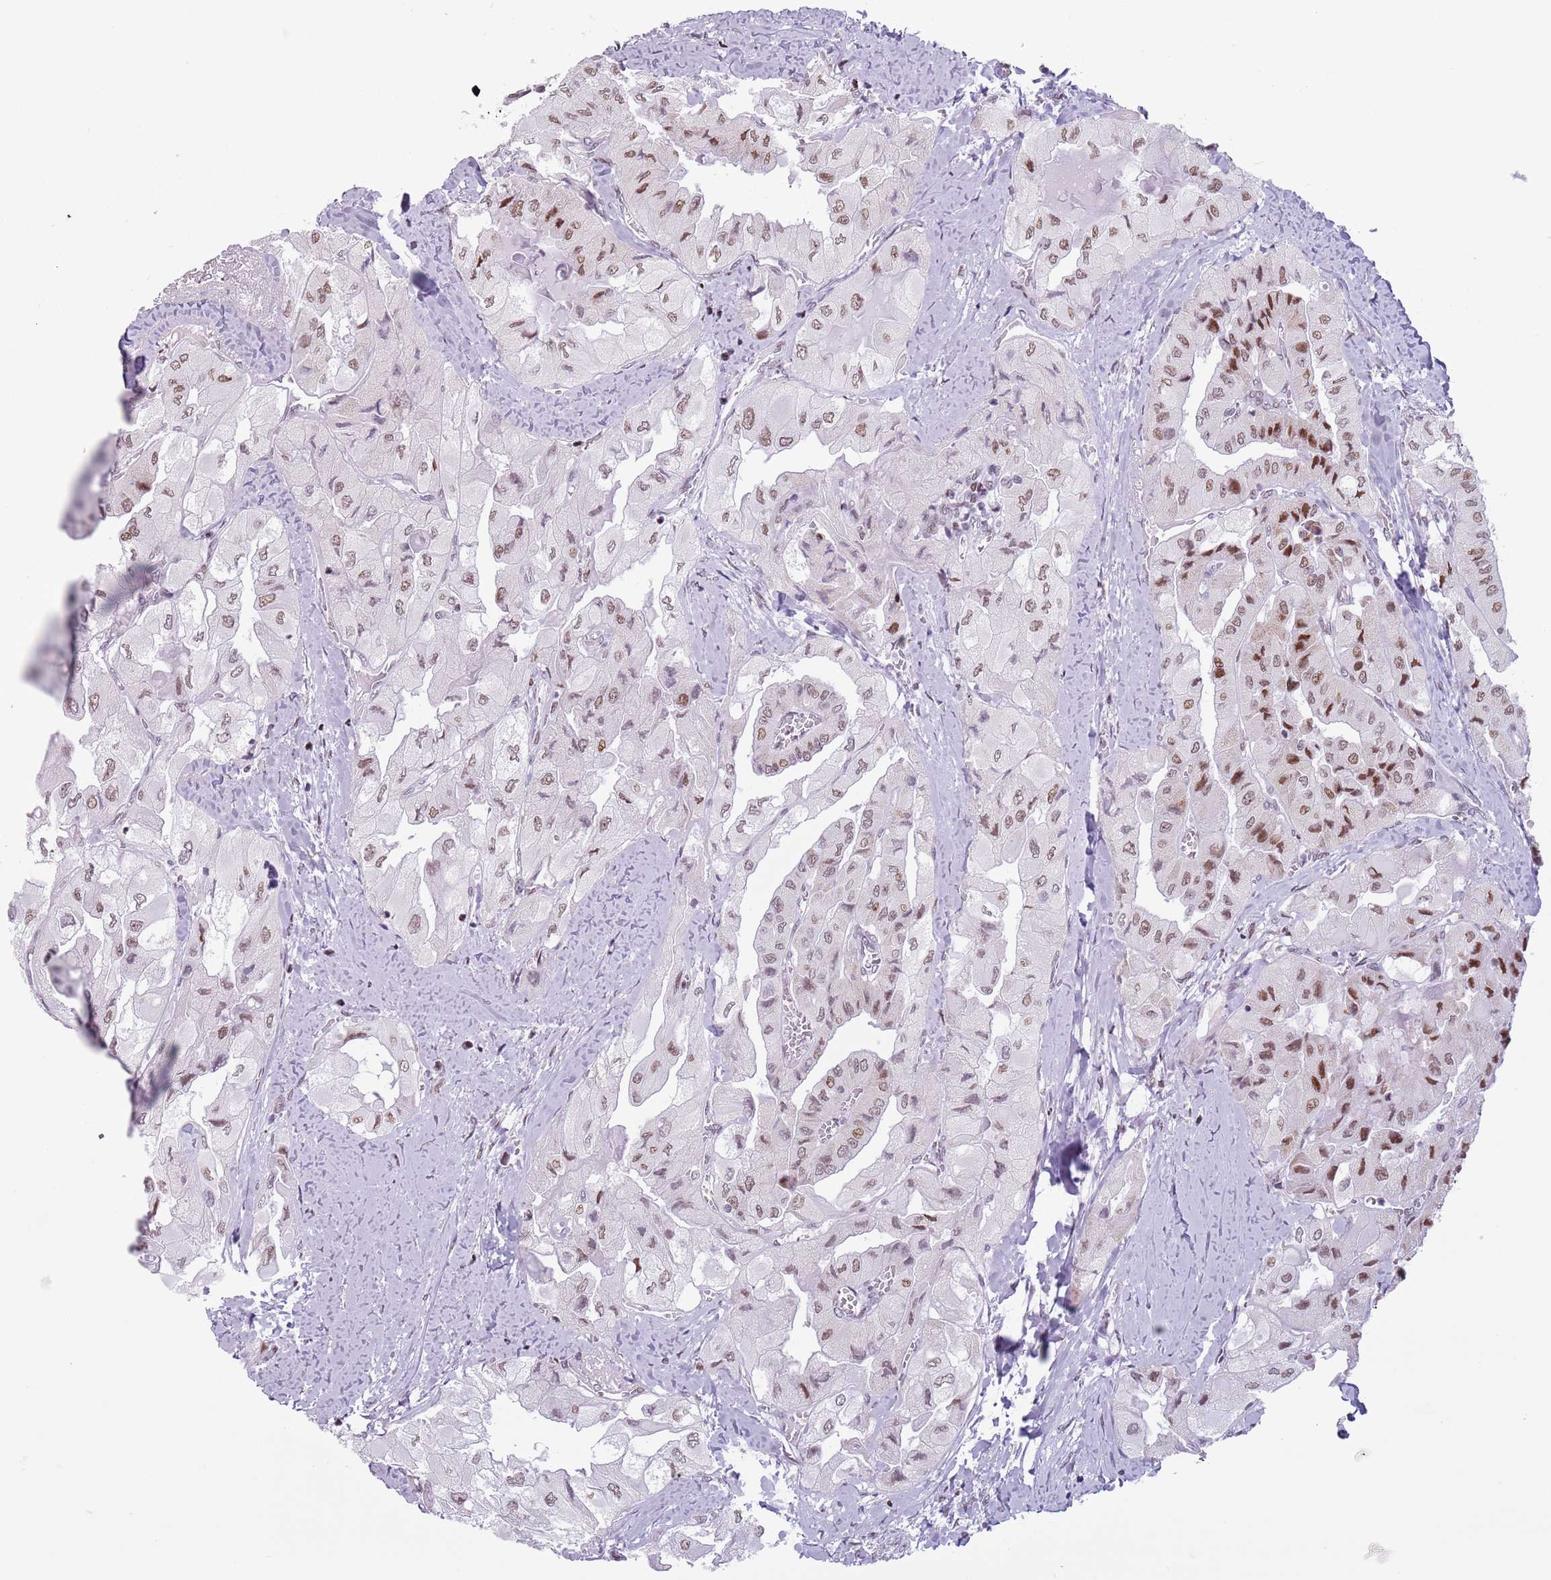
{"staining": {"intensity": "moderate", "quantity": ">75%", "location": "nuclear"}, "tissue": "thyroid cancer", "cell_type": "Tumor cells", "image_type": "cancer", "snomed": [{"axis": "morphology", "description": "Normal tissue, NOS"}, {"axis": "morphology", "description": "Papillary adenocarcinoma, NOS"}, {"axis": "topography", "description": "Thyroid gland"}], "caption": "A brown stain labels moderate nuclear positivity of a protein in thyroid papillary adenocarcinoma tumor cells.", "gene": "FAM104B", "patient": {"sex": "female", "age": 59}}